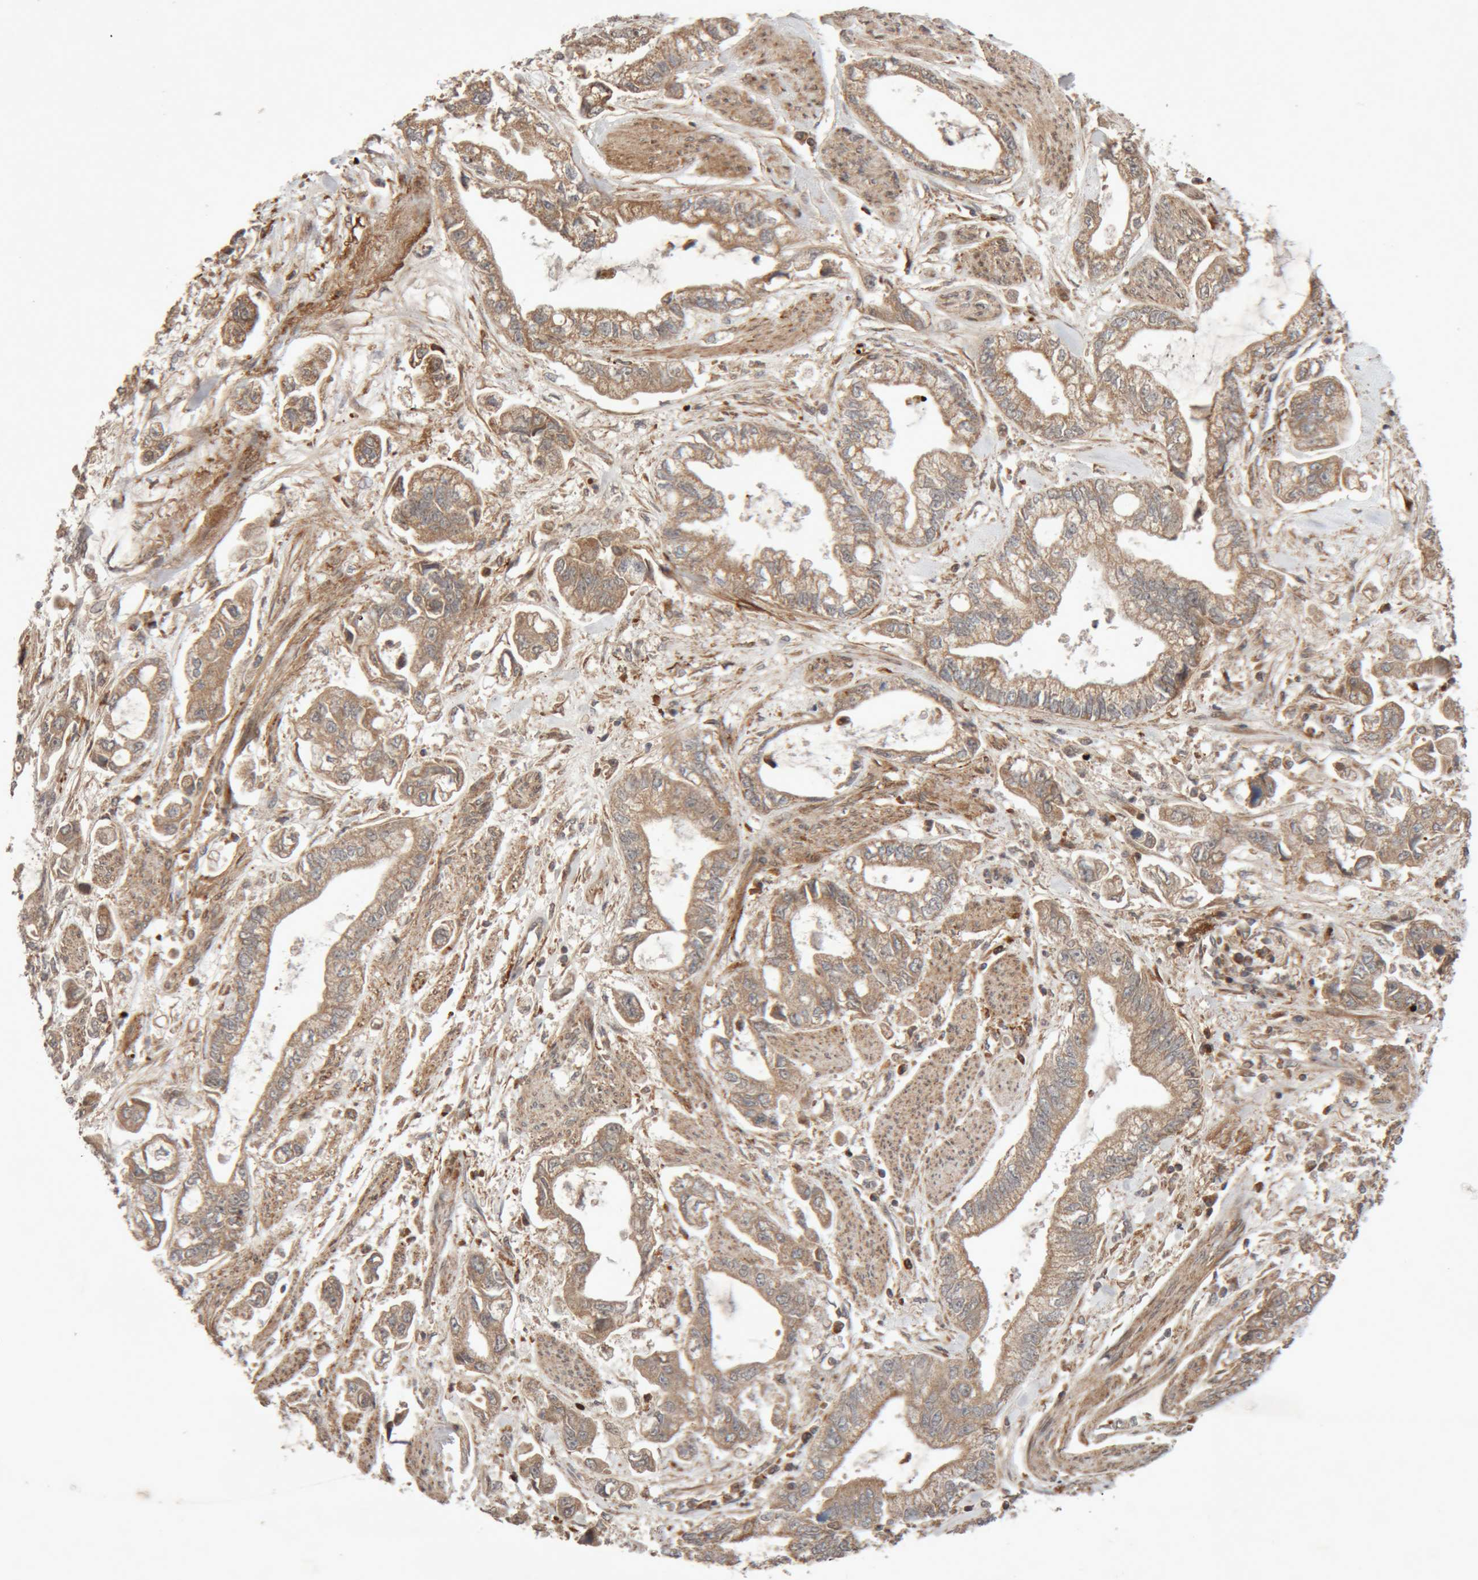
{"staining": {"intensity": "weak", "quantity": ">75%", "location": "cytoplasmic/membranous"}, "tissue": "stomach cancer", "cell_type": "Tumor cells", "image_type": "cancer", "snomed": [{"axis": "morphology", "description": "Normal tissue, NOS"}, {"axis": "morphology", "description": "Adenocarcinoma, NOS"}, {"axis": "topography", "description": "Stomach"}], "caption": "A low amount of weak cytoplasmic/membranous positivity is seen in about >75% of tumor cells in adenocarcinoma (stomach) tissue.", "gene": "KIF21B", "patient": {"sex": "male", "age": 62}}